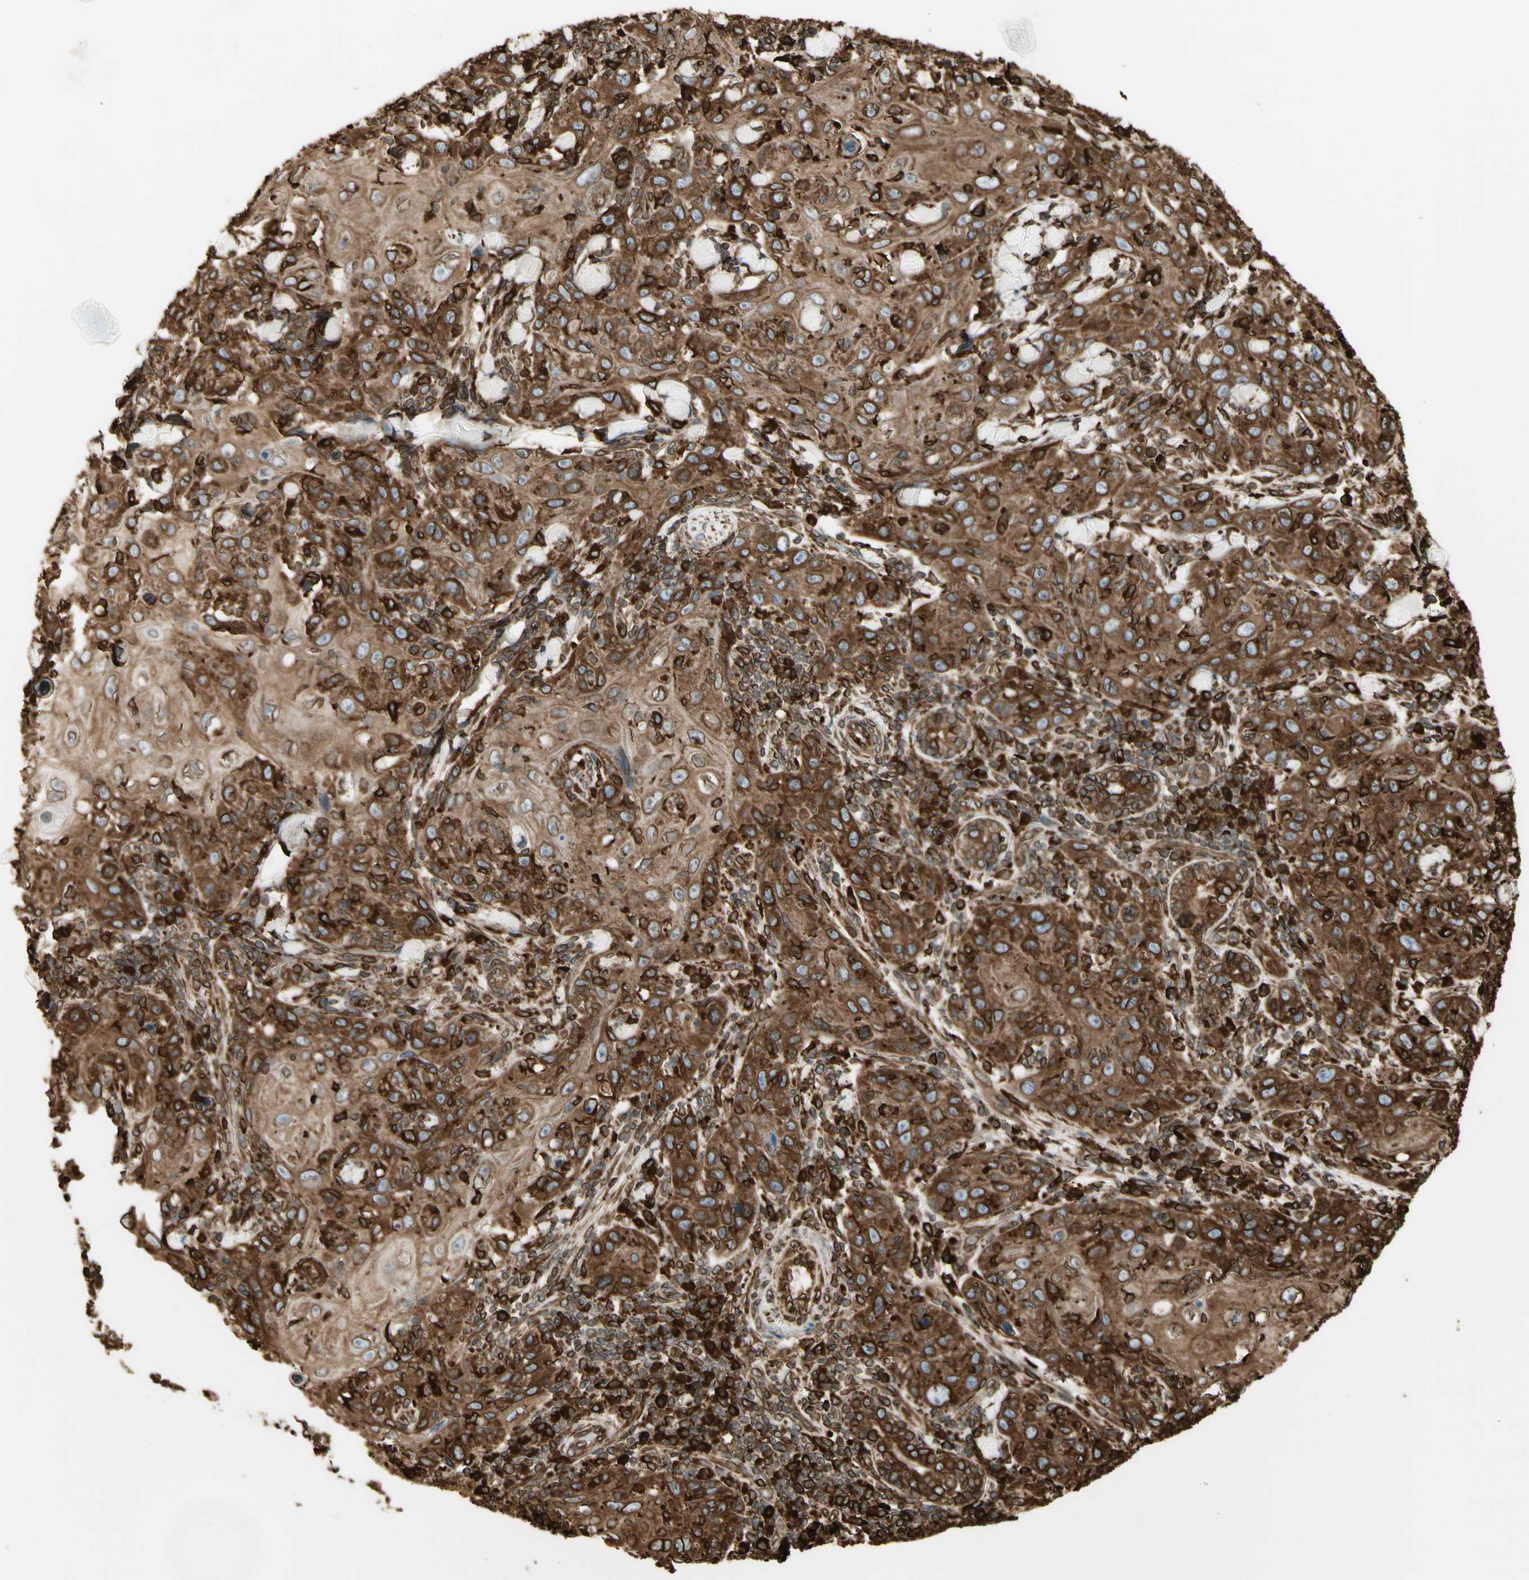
{"staining": {"intensity": "strong", "quantity": "25%-75%", "location": "cytoplasmic/membranous"}, "tissue": "skin cancer", "cell_type": "Tumor cells", "image_type": "cancer", "snomed": [{"axis": "morphology", "description": "Squamous cell carcinoma, NOS"}, {"axis": "topography", "description": "Skin"}], "caption": "High-magnification brightfield microscopy of skin cancer stained with DAB (3,3'-diaminobenzidine) (brown) and counterstained with hematoxylin (blue). tumor cells exhibit strong cytoplasmic/membranous positivity is appreciated in about25%-75% of cells.", "gene": "CANX", "patient": {"sex": "female", "age": 88}}